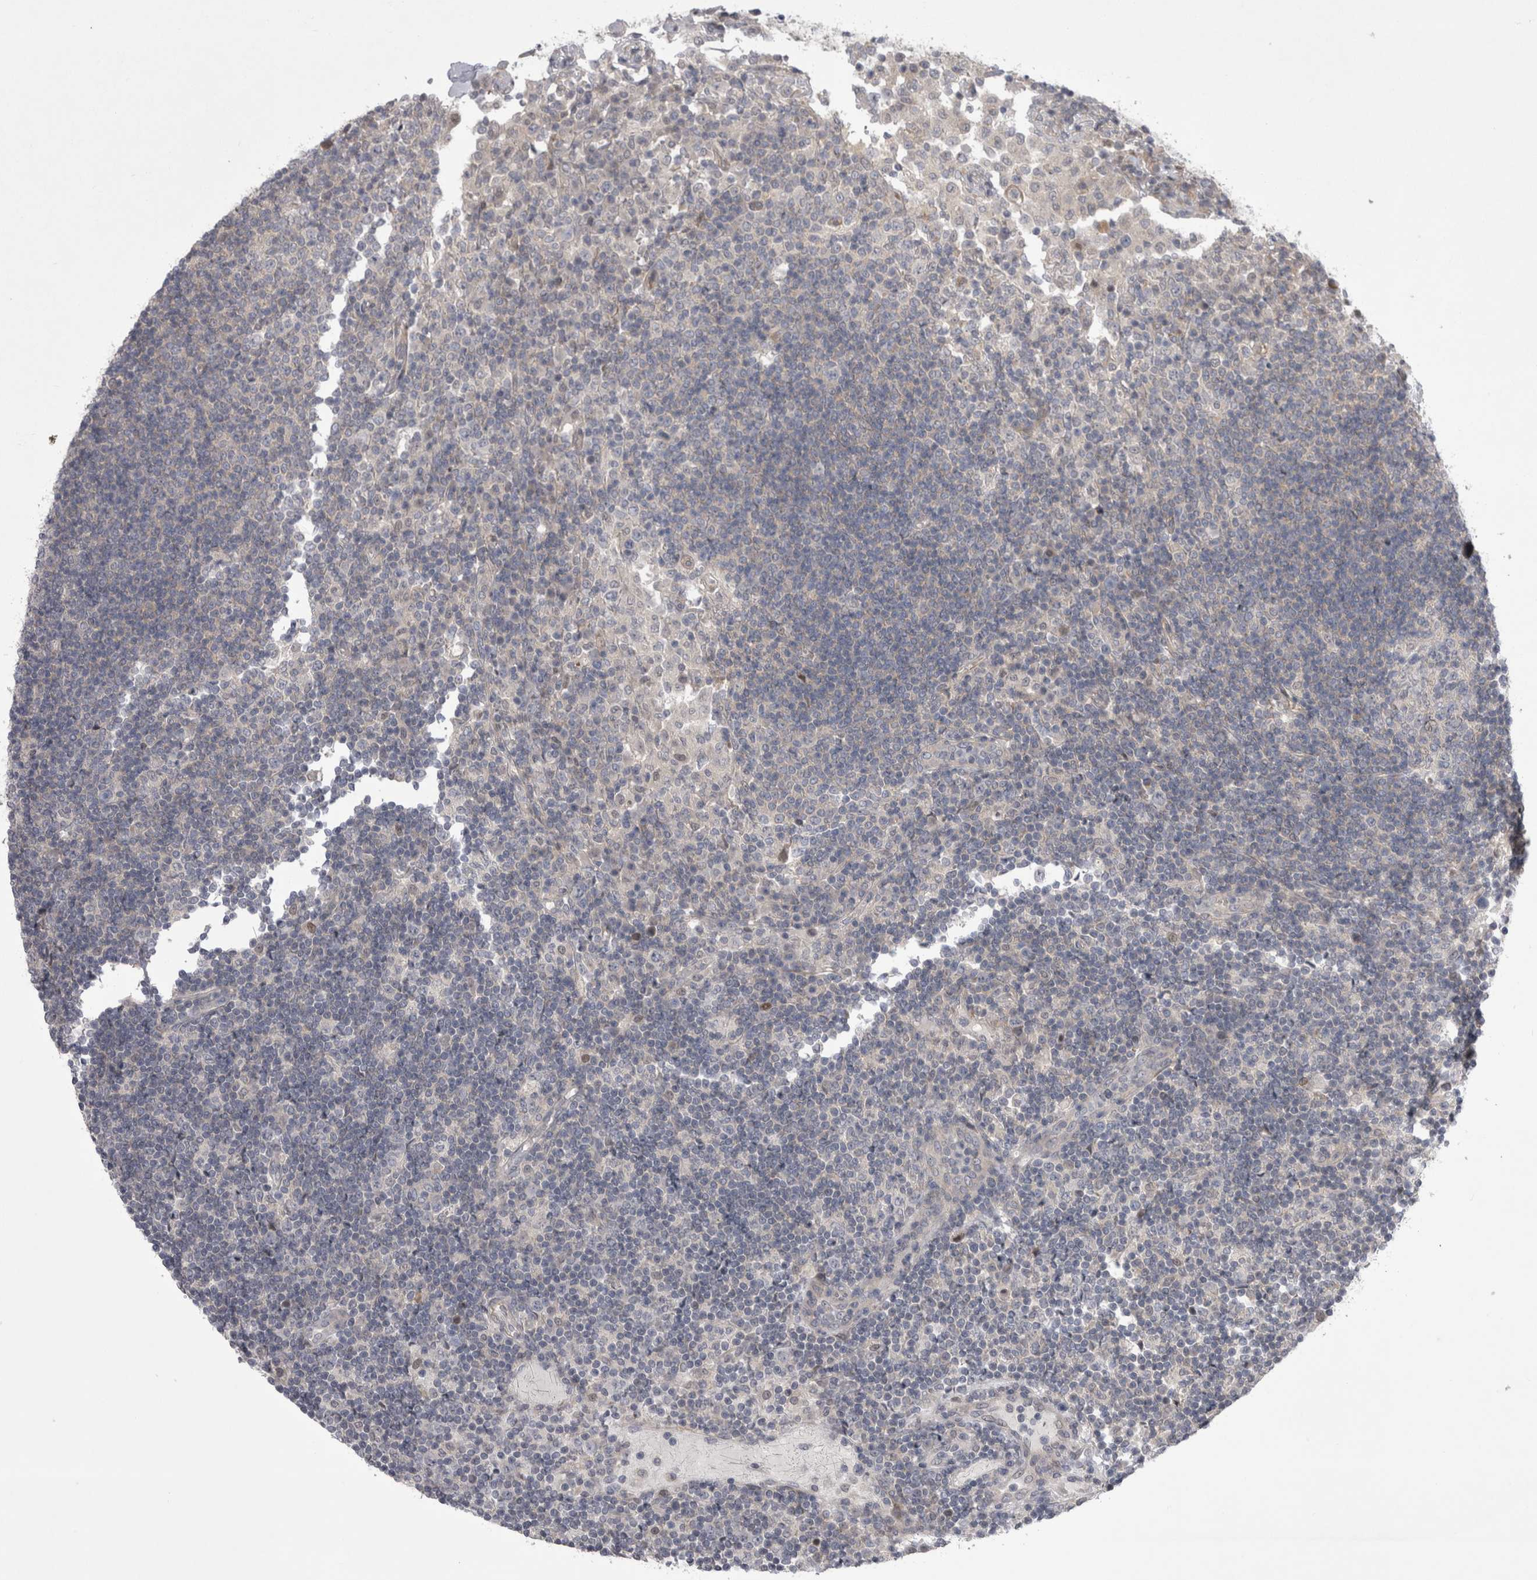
{"staining": {"intensity": "negative", "quantity": "none", "location": "none"}, "tissue": "lymph node", "cell_type": "Germinal center cells", "image_type": "normal", "snomed": [{"axis": "morphology", "description": "Normal tissue, NOS"}, {"axis": "topography", "description": "Lymph node"}], "caption": "DAB immunohistochemical staining of benign lymph node reveals no significant staining in germinal center cells.", "gene": "NENF", "patient": {"sex": "female", "age": 53}}